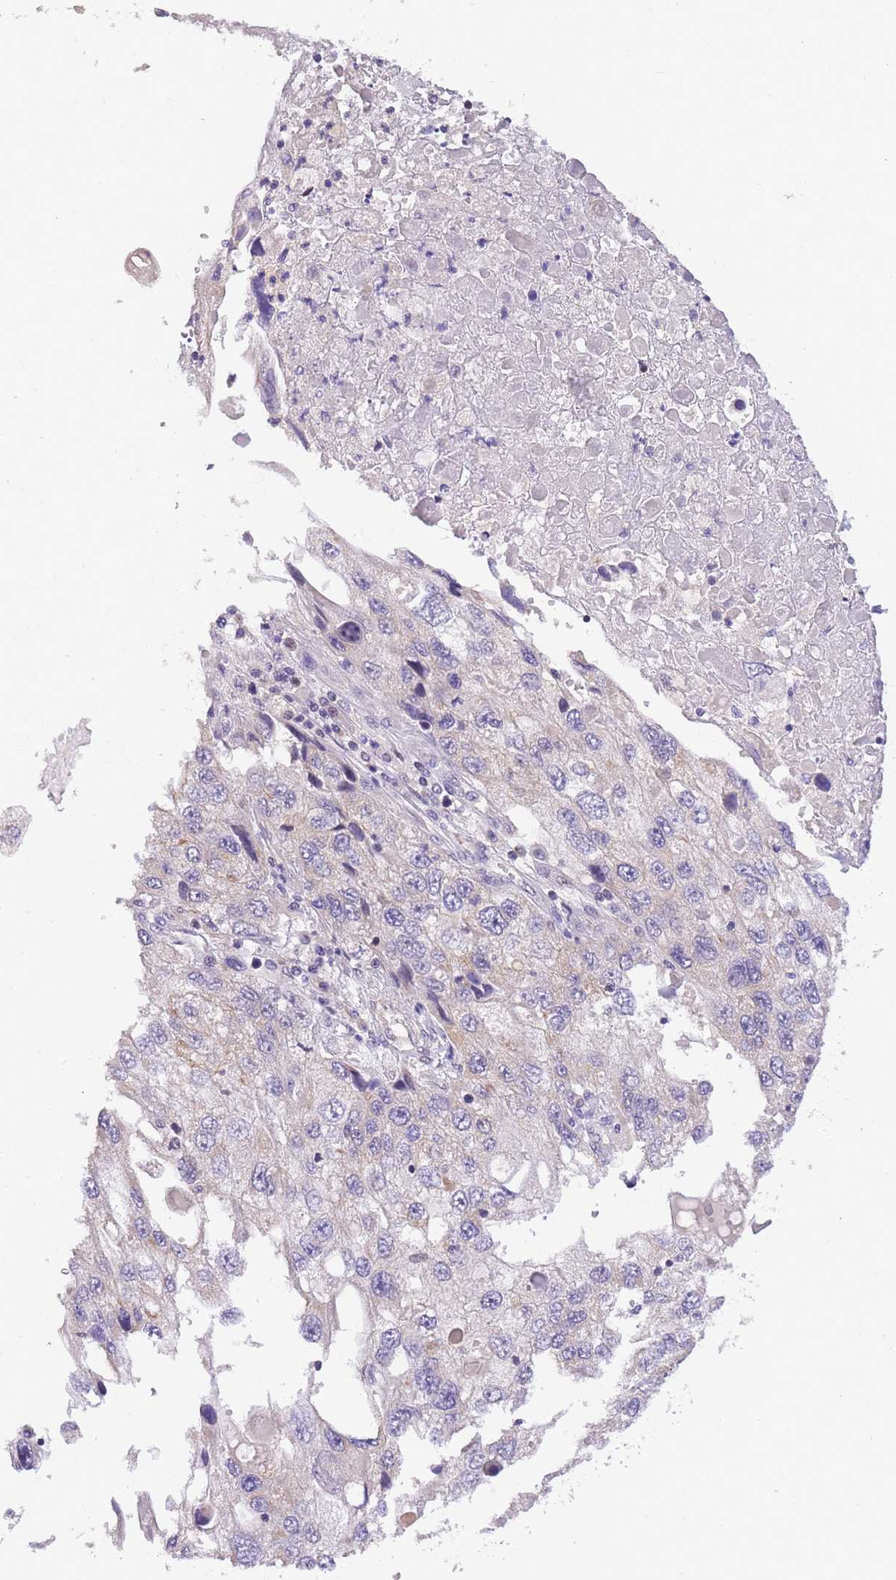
{"staining": {"intensity": "negative", "quantity": "none", "location": "none"}, "tissue": "endometrial cancer", "cell_type": "Tumor cells", "image_type": "cancer", "snomed": [{"axis": "morphology", "description": "Adenocarcinoma, NOS"}, {"axis": "topography", "description": "Endometrium"}], "caption": "IHC micrograph of human endometrial adenocarcinoma stained for a protein (brown), which shows no positivity in tumor cells.", "gene": "SLC35F2", "patient": {"sex": "female", "age": 49}}